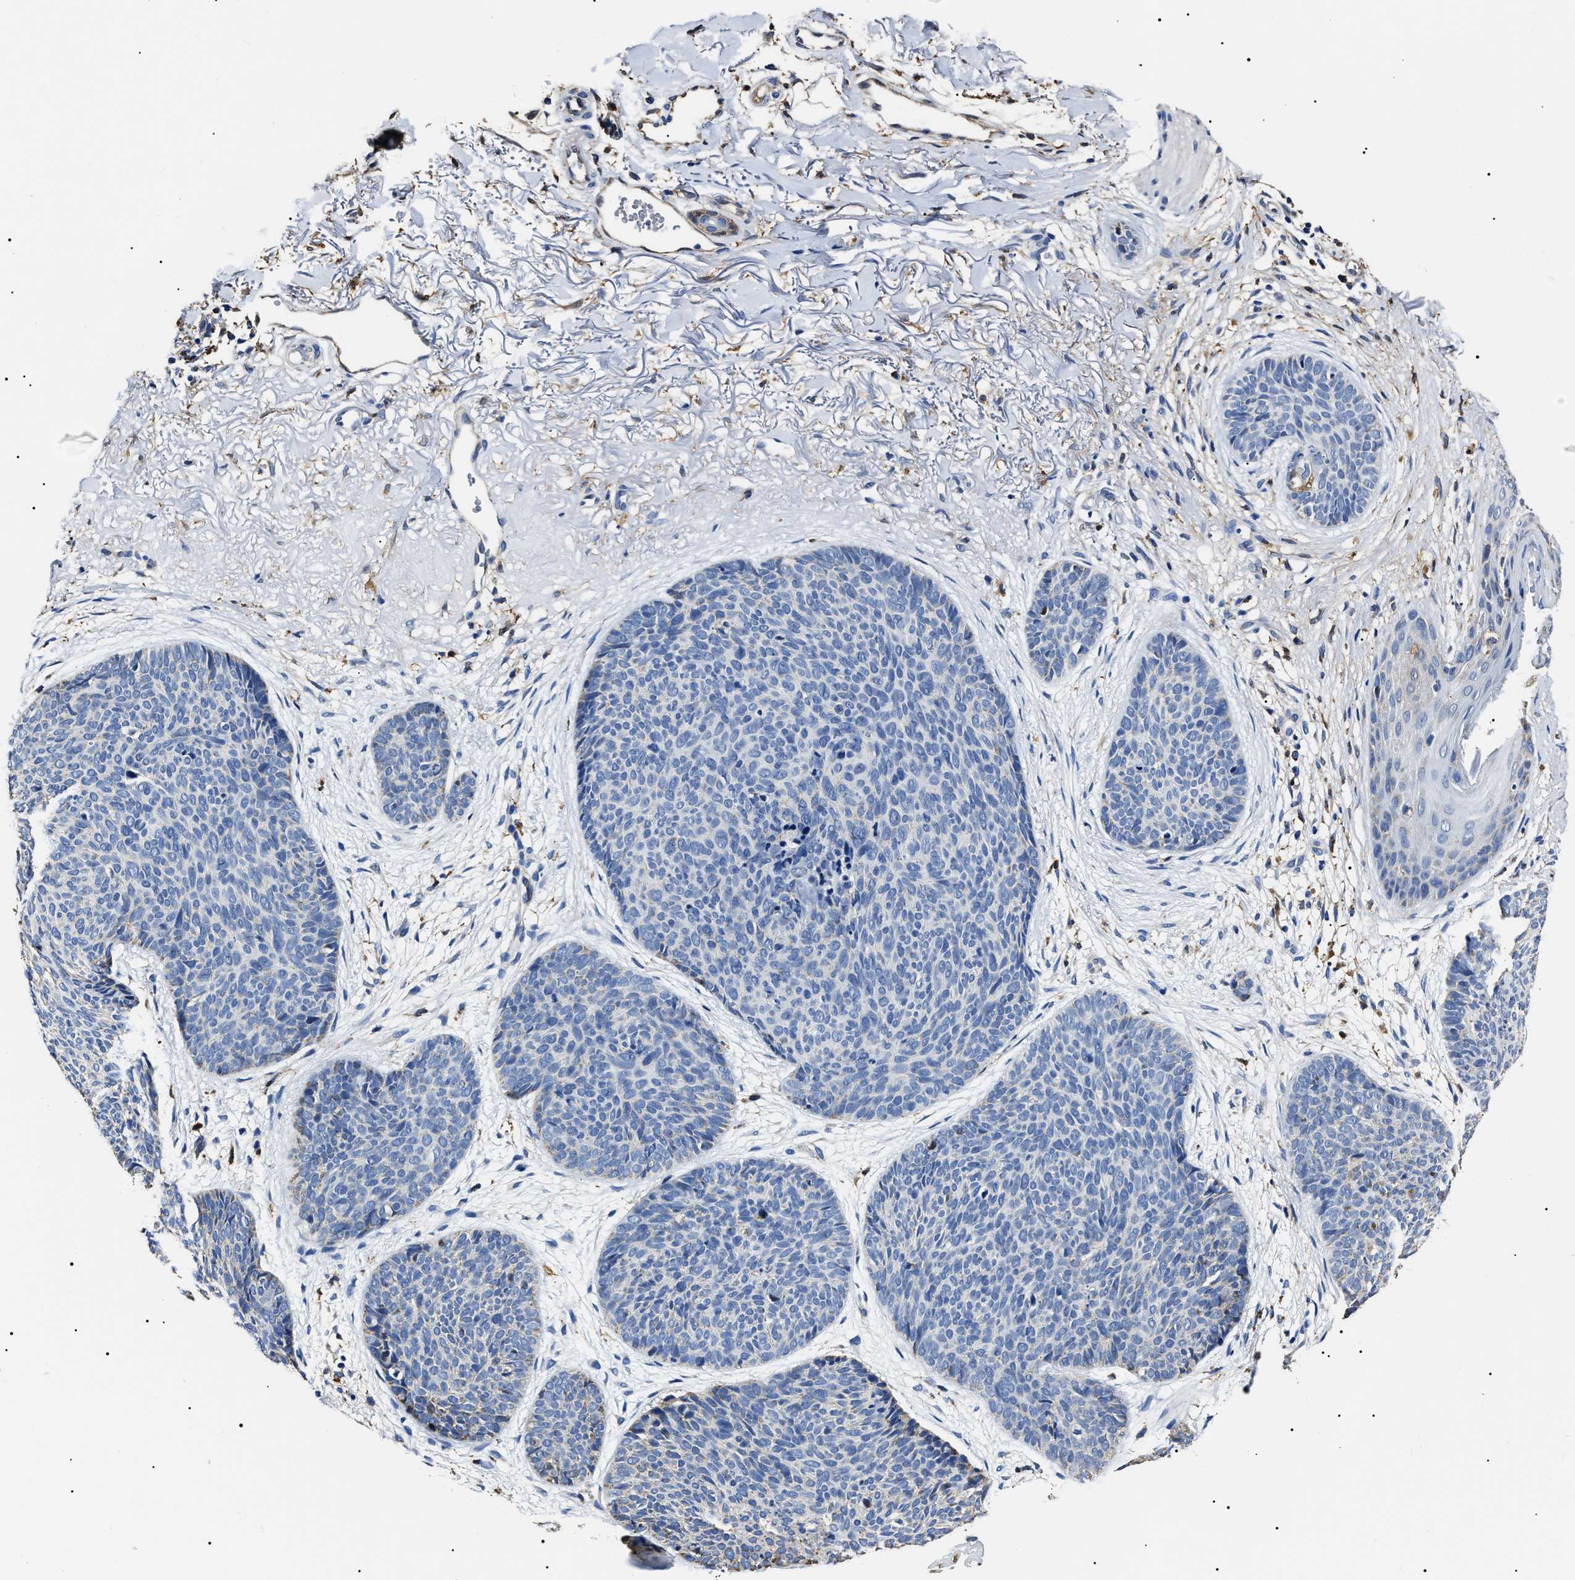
{"staining": {"intensity": "negative", "quantity": "none", "location": "none"}, "tissue": "skin cancer", "cell_type": "Tumor cells", "image_type": "cancer", "snomed": [{"axis": "morphology", "description": "Normal tissue, NOS"}, {"axis": "morphology", "description": "Basal cell carcinoma"}, {"axis": "topography", "description": "Skin"}], "caption": "High power microscopy micrograph of an IHC histopathology image of skin basal cell carcinoma, revealing no significant staining in tumor cells. (Stains: DAB (3,3'-diaminobenzidine) immunohistochemistry (IHC) with hematoxylin counter stain, Microscopy: brightfield microscopy at high magnification).", "gene": "ALDH1A1", "patient": {"sex": "female", "age": 70}}